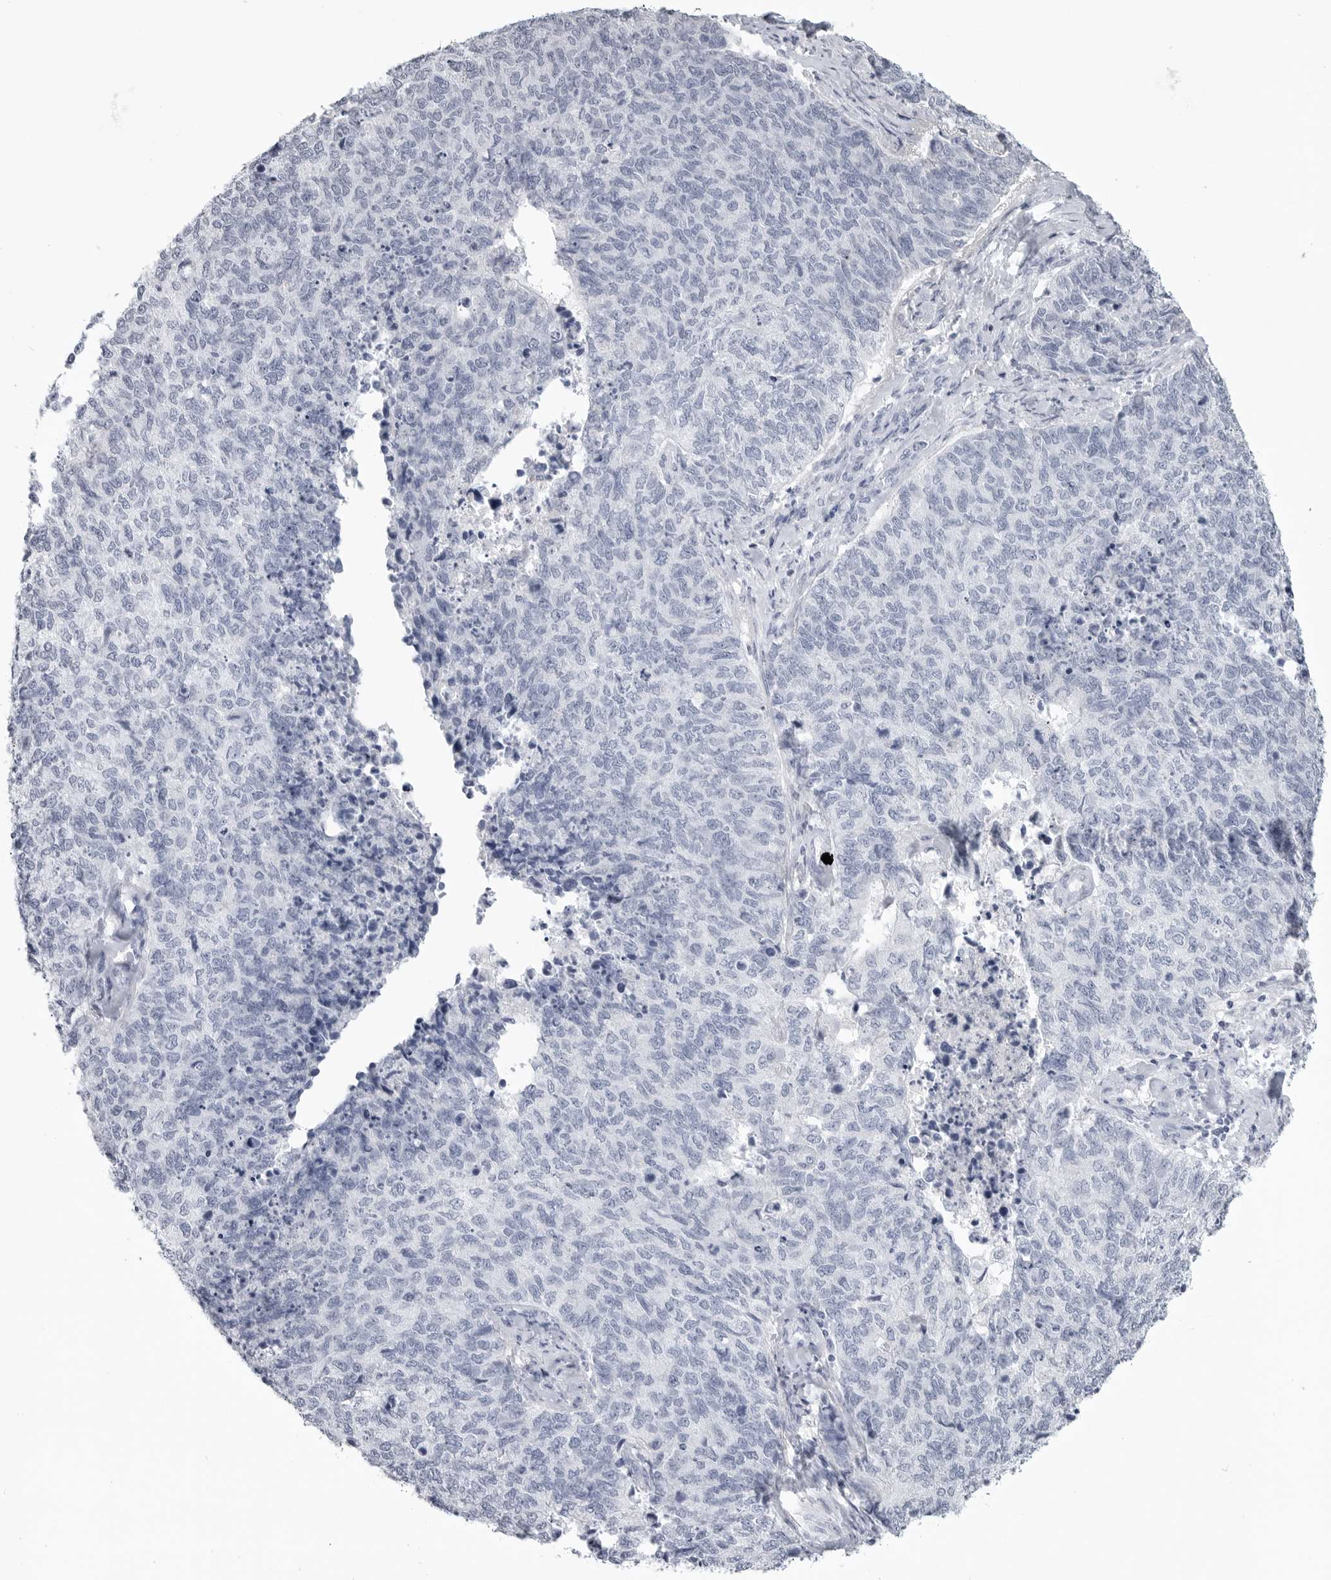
{"staining": {"intensity": "negative", "quantity": "none", "location": "none"}, "tissue": "cervical cancer", "cell_type": "Tumor cells", "image_type": "cancer", "snomed": [{"axis": "morphology", "description": "Squamous cell carcinoma, NOS"}, {"axis": "topography", "description": "Cervix"}], "caption": "DAB immunohistochemical staining of cervical squamous cell carcinoma displays no significant staining in tumor cells.", "gene": "LY6D", "patient": {"sex": "female", "age": 63}}